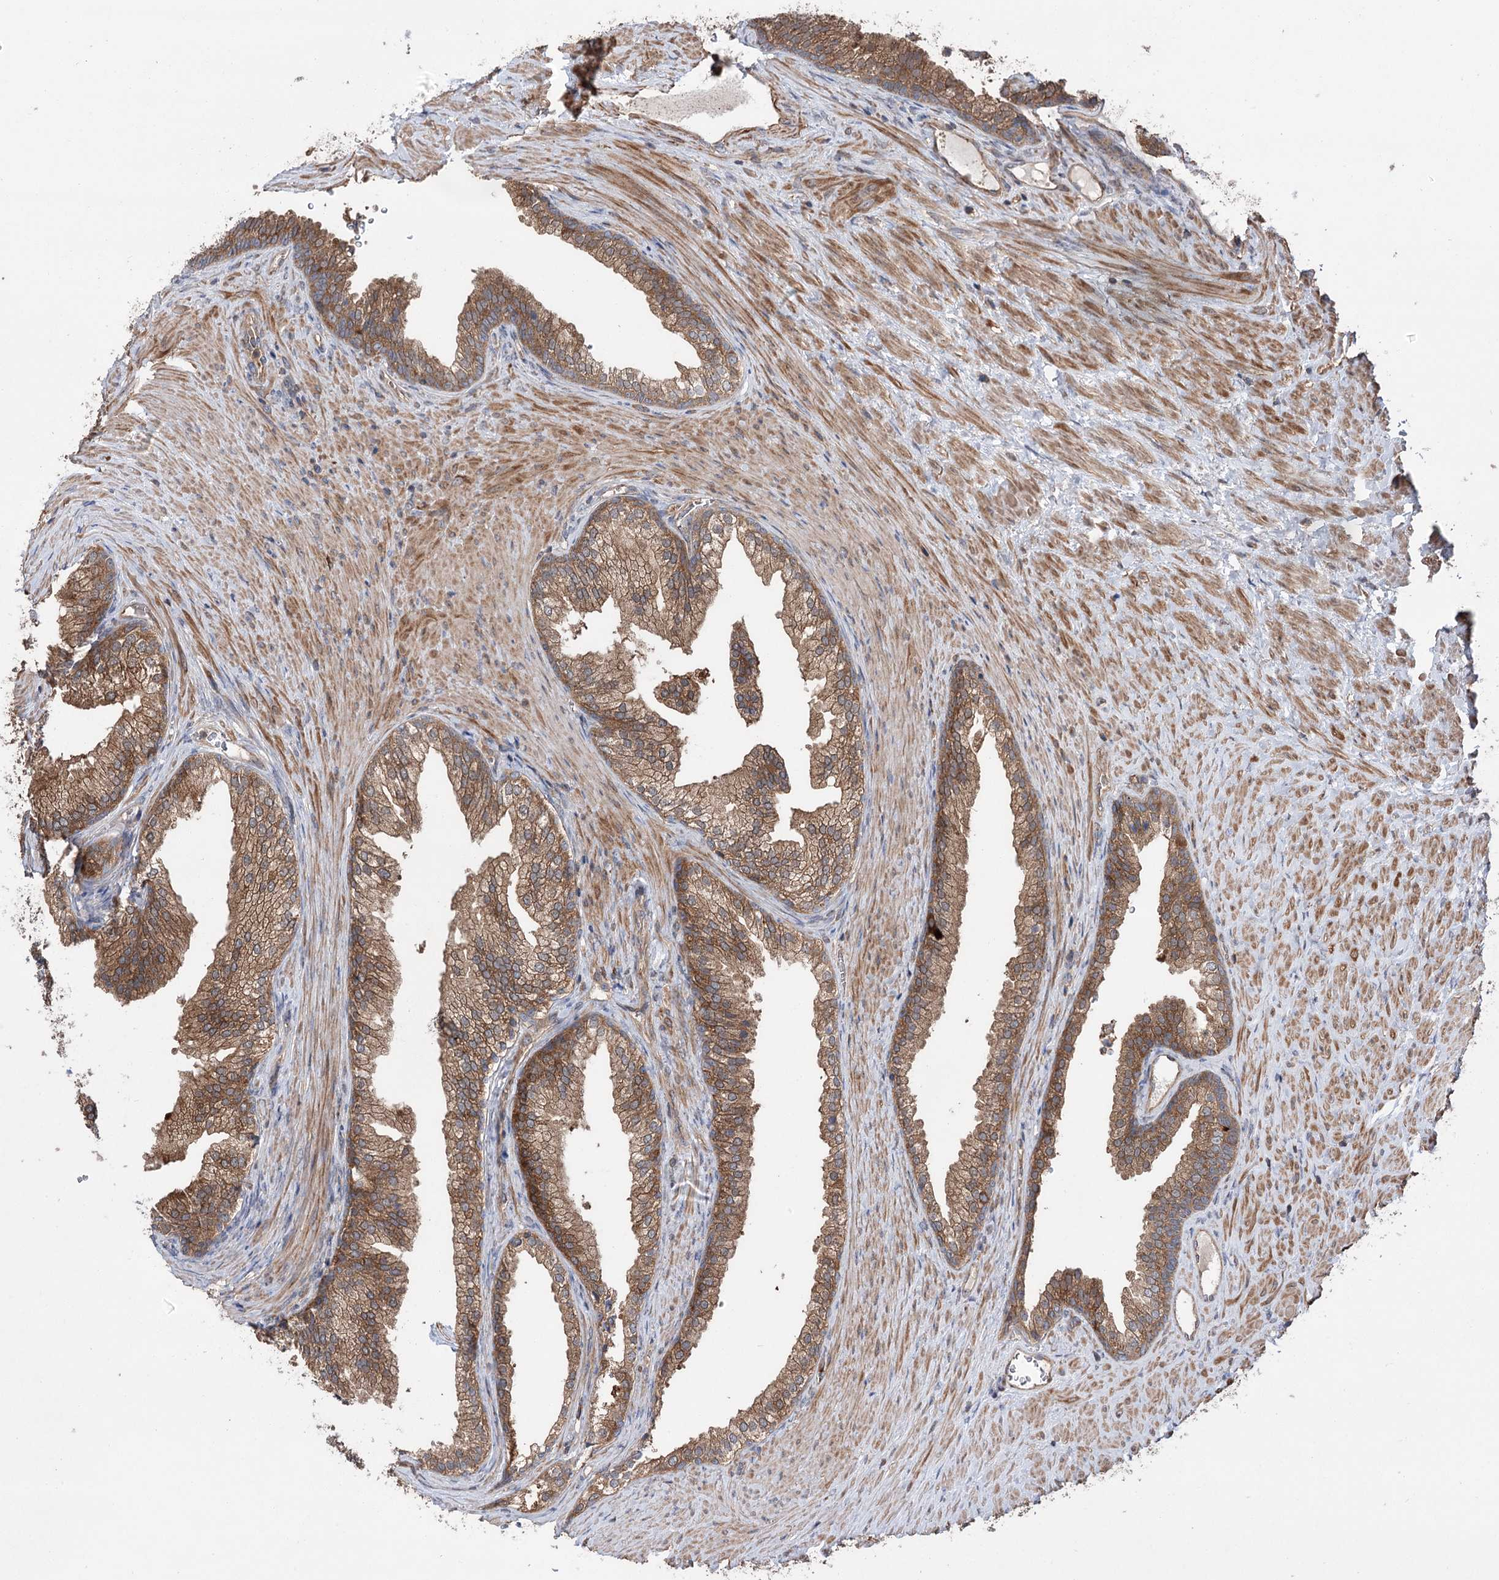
{"staining": {"intensity": "moderate", "quantity": ">75%", "location": "cytoplasmic/membranous"}, "tissue": "prostate", "cell_type": "Glandular cells", "image_type": "normal", "snomed": [{"axis": "morphology", "description": "Normal tissue, NOS"}, {"axis": "topography", "description": "Prostate"}], "caption": "A medium amount of moderate cytoplasmic/membranous positivity is identified in about >75% of glandular cells in unremarkable prostate.", "gene": "VPS37B", "patient": {"sex": "male", "age": 76}}